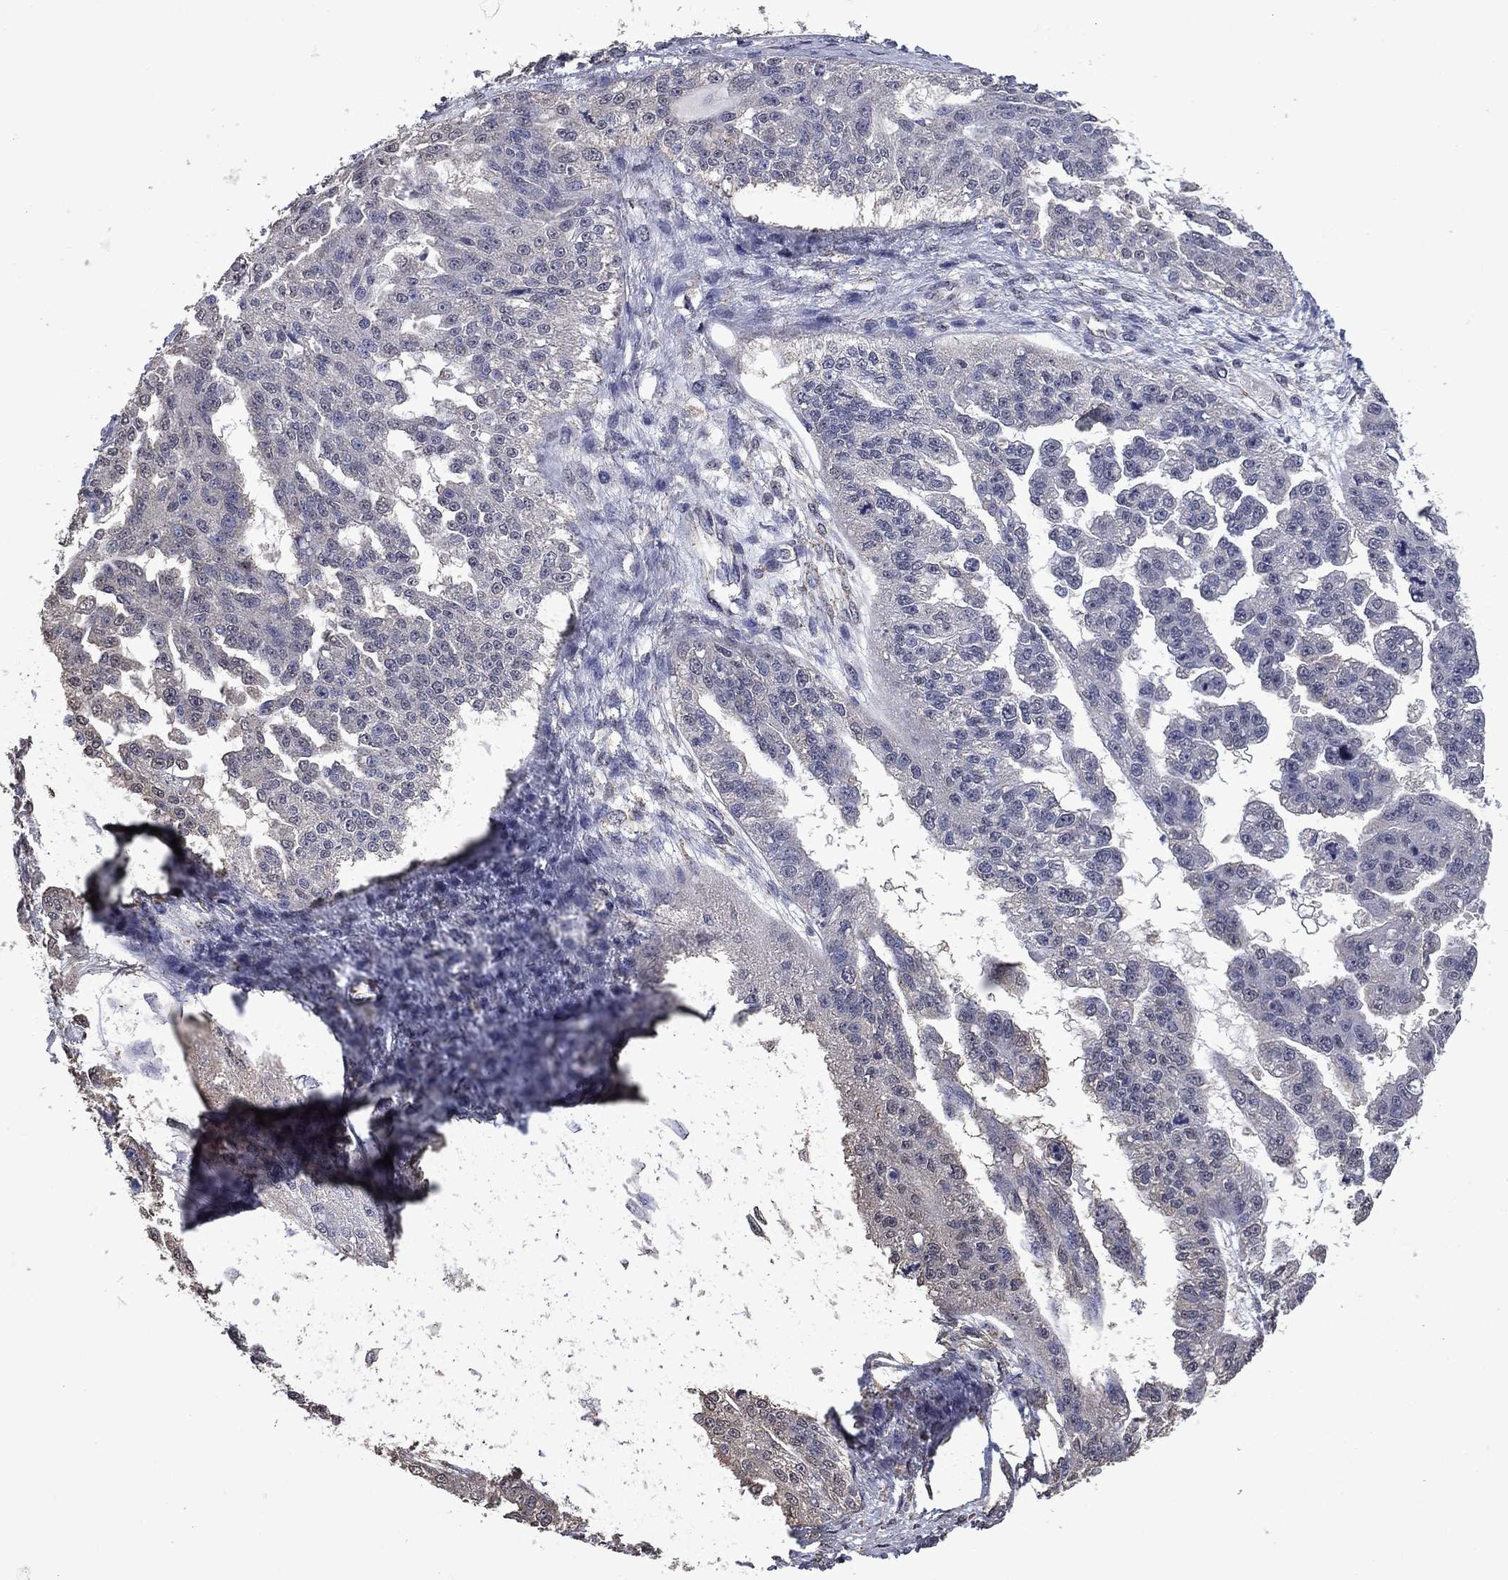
{"staining": {"intensity": "negative", "quantity": "none", "location": "none"}, "tissue": "ovarian cancer", "cell_type": "Tumor cells", "image_type": "cancer", "snomed": [{"axis": "morphology", "description": "Cystadenocarcinoma, serous, NOS"}, {"axis": "topography", "description": "Ovary"}], "caption": "This is an immunohistochemistry (IHC) image of ovarian cancer (serous cystadenocarcinoma). There is no staining in tumor cells.", "gene": "MFAP3L", "patient": {"sex": "female", "age": 58}}